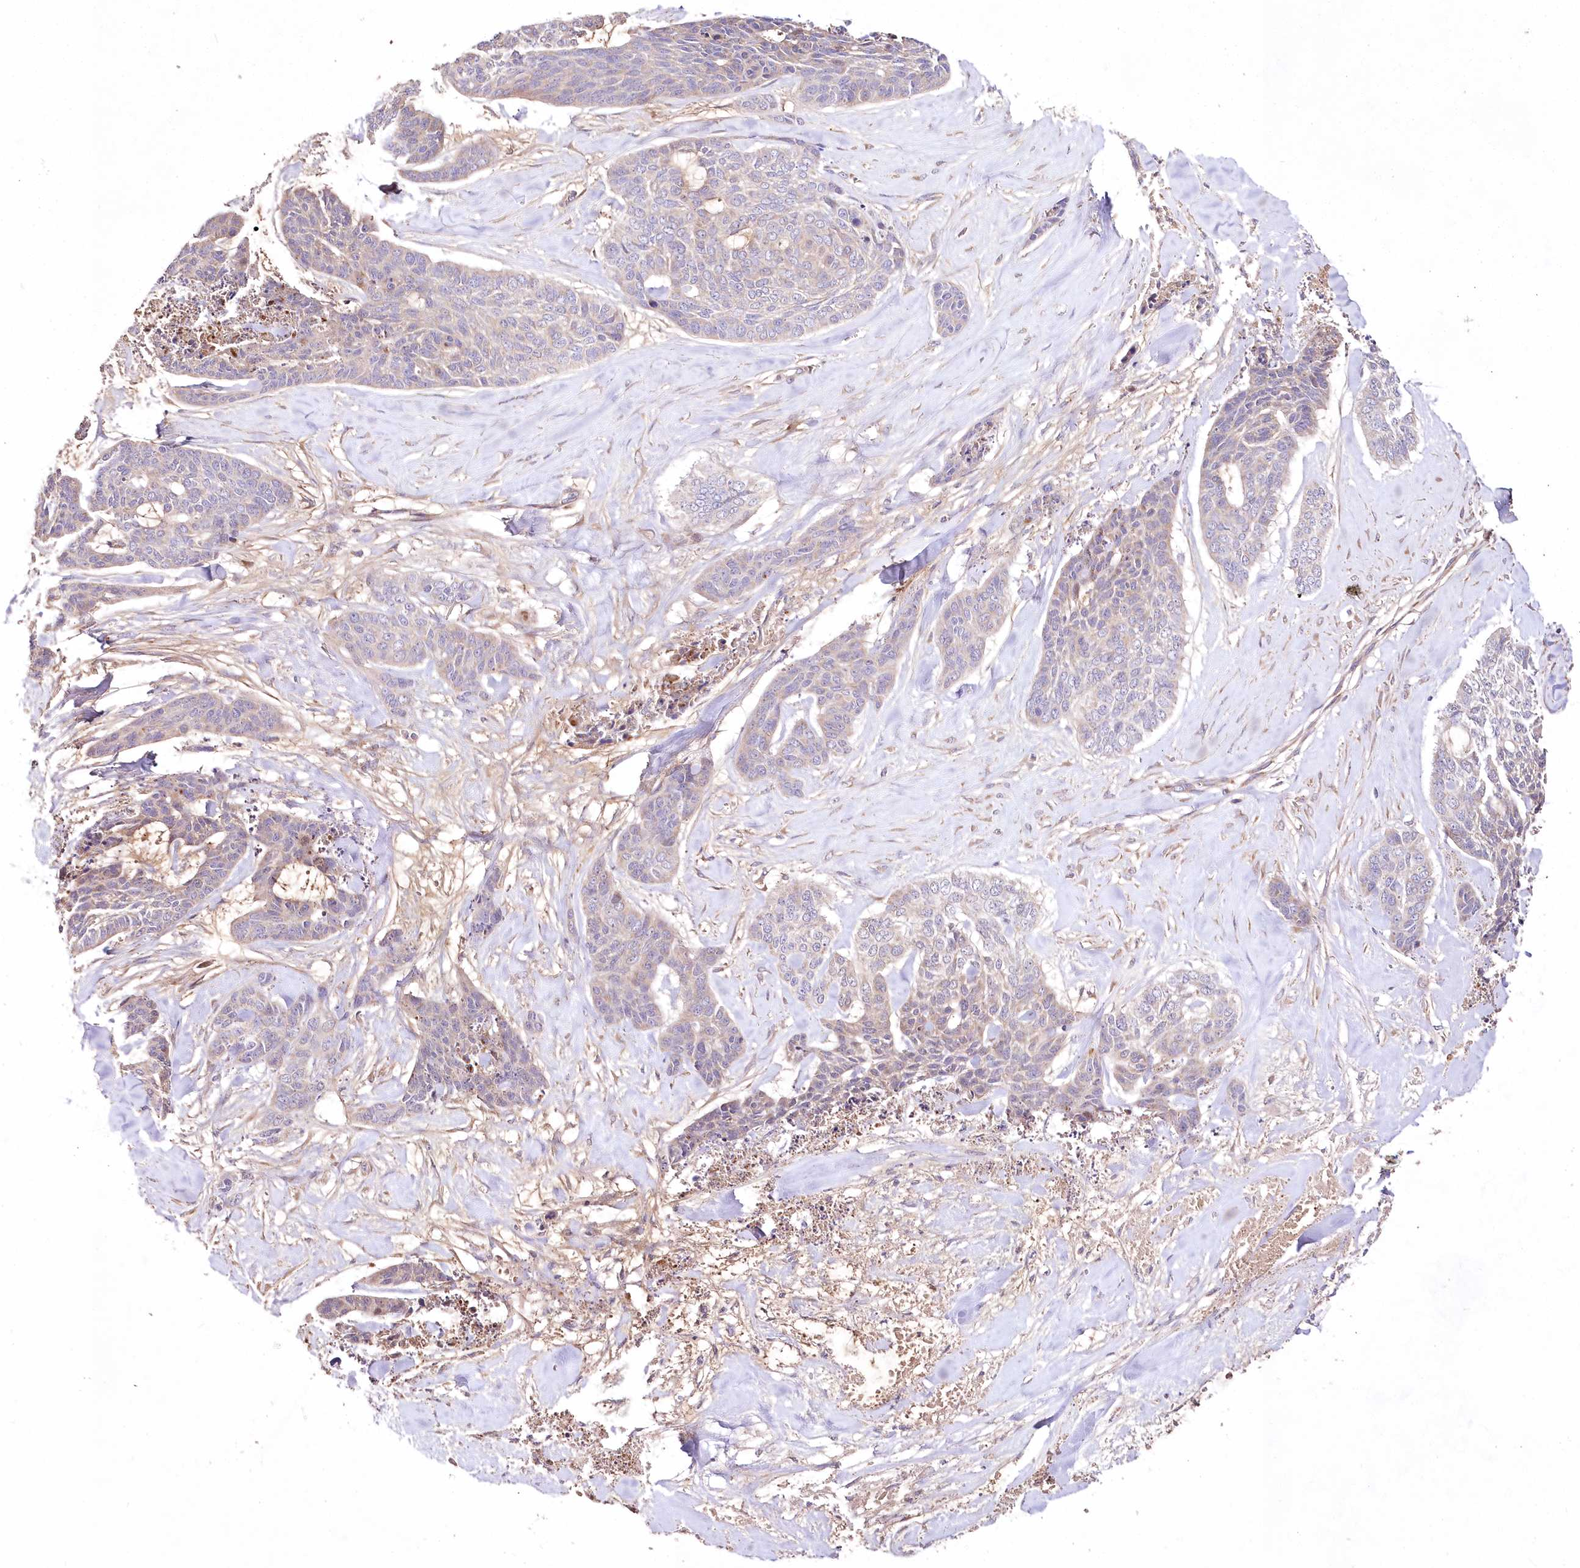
{"staining": {"intensity": "negative", "quantity": "none", "location": "none"}, "tissue": "skin cancer", "cell_type": "Tumor cells", "image_type": "cancer", "snomed": [{"axis": "morphology", "description": "Basal cell carcinoma"}, {"axis": "topography", "description": "Skin"}], "caption": "DAB (3,3'-diaminobenzidine) immunohistochemical staining of skin basal cell carcinoma shows no significant positivity in tumor cells. The staining was performed using DAB (3,3'-diaminobenzidine) to visualize the protein expression in brown, while the nuclei were stained in blue with hematoxylin (Magnification: 20x).", "gene": "HADHB", "patient": {"sex": "female", "age": 64}}